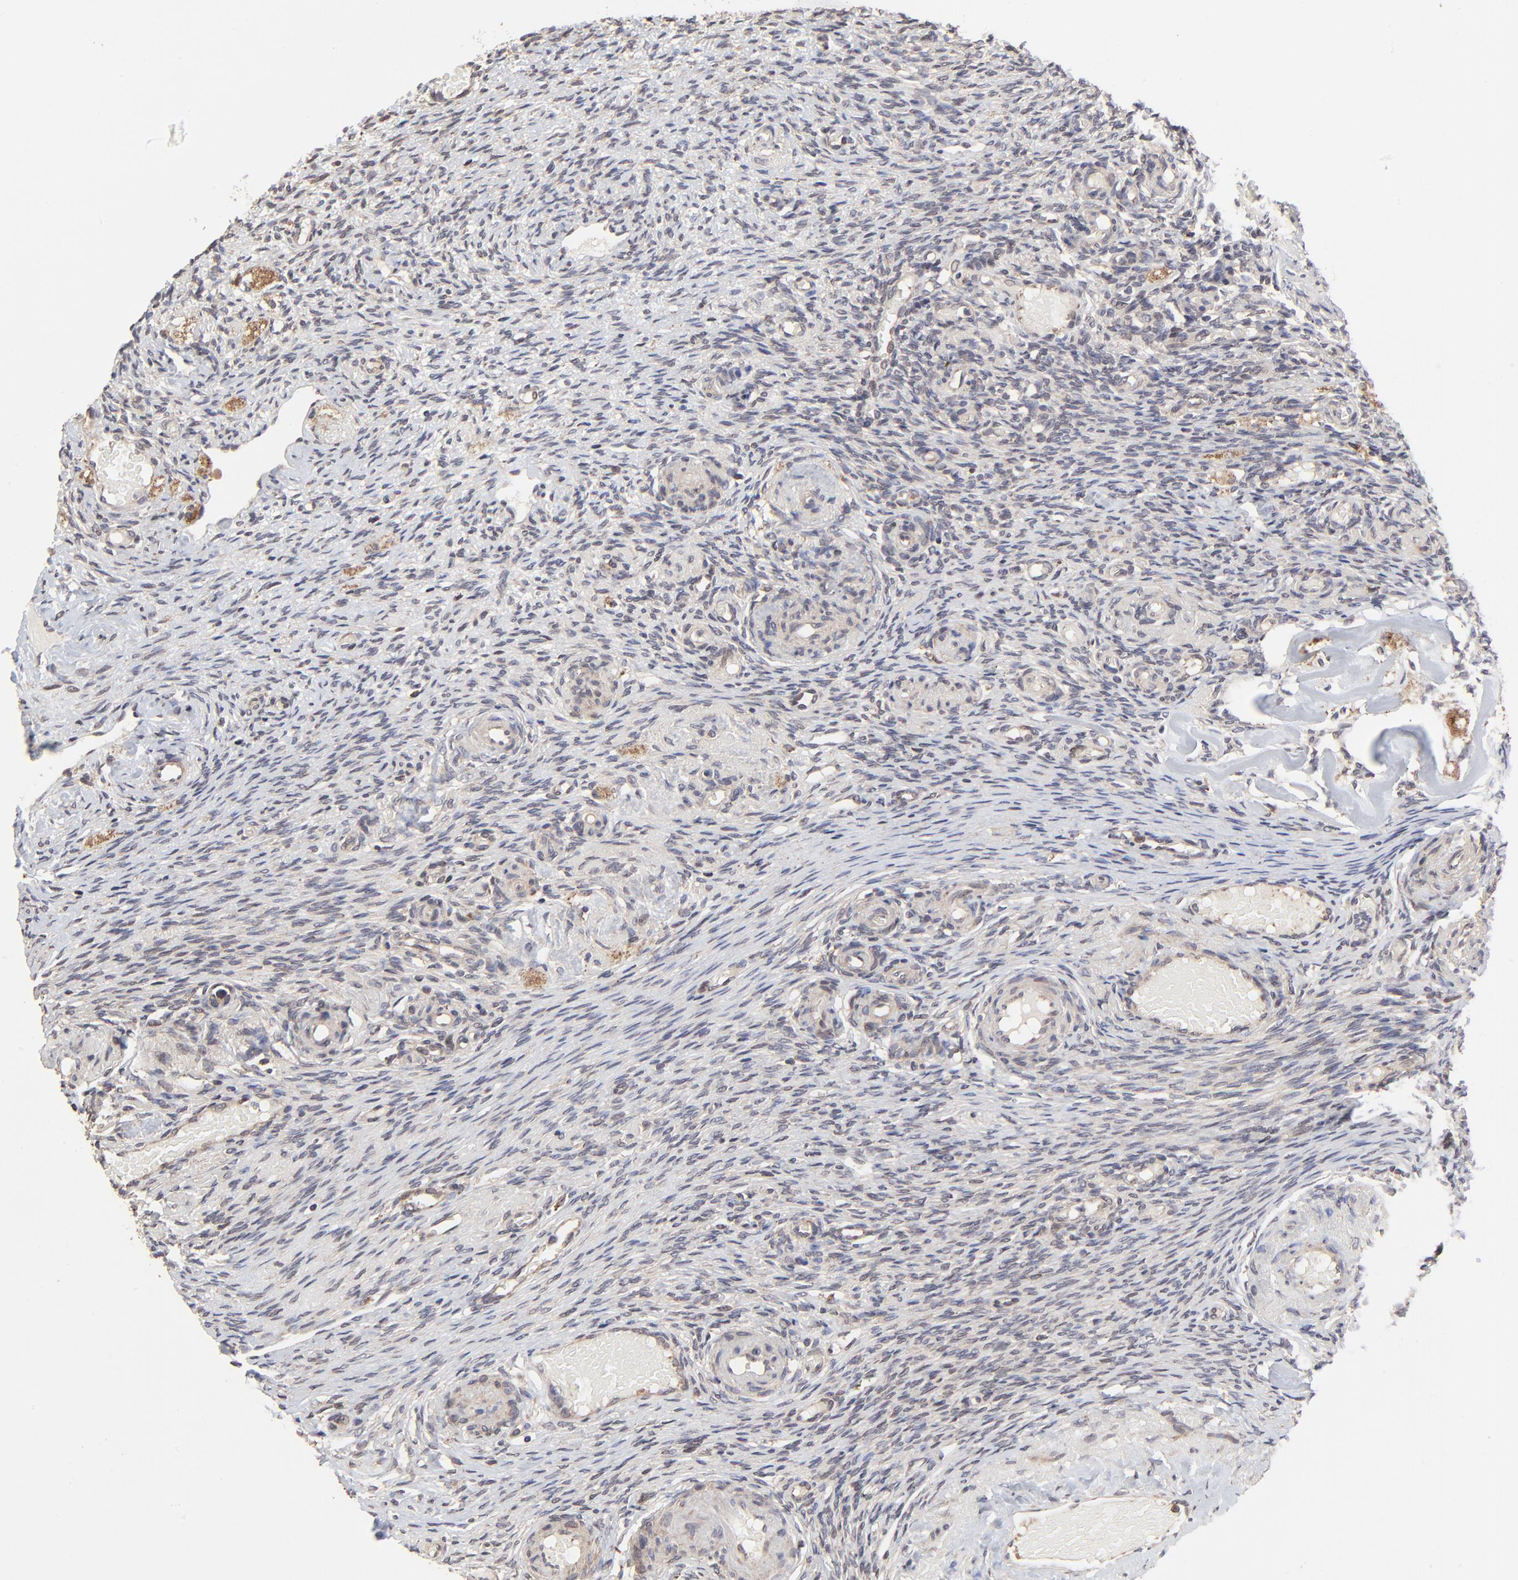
{"staining": {"intensity": "moderate", "quantity": "25%-75%", "location": "cytoplasmic/membranous"}, "tissue": "ovary", "cell_type": "Follicle cells", "image_type": "normal", "snomed": [{"axis": "morphology", "description": "Normal tissue, NOS"}, {"axis": "topography", "description": "Ovary"}], "caption": "Moderate cytoplasmic/membranous staining for a protein is present in about 25%-75% of follicle cells of benign ovary using immunohistochemistry (IHC).", "gene": "ELP2", "patient": {"sex": "female", "age": 60}}